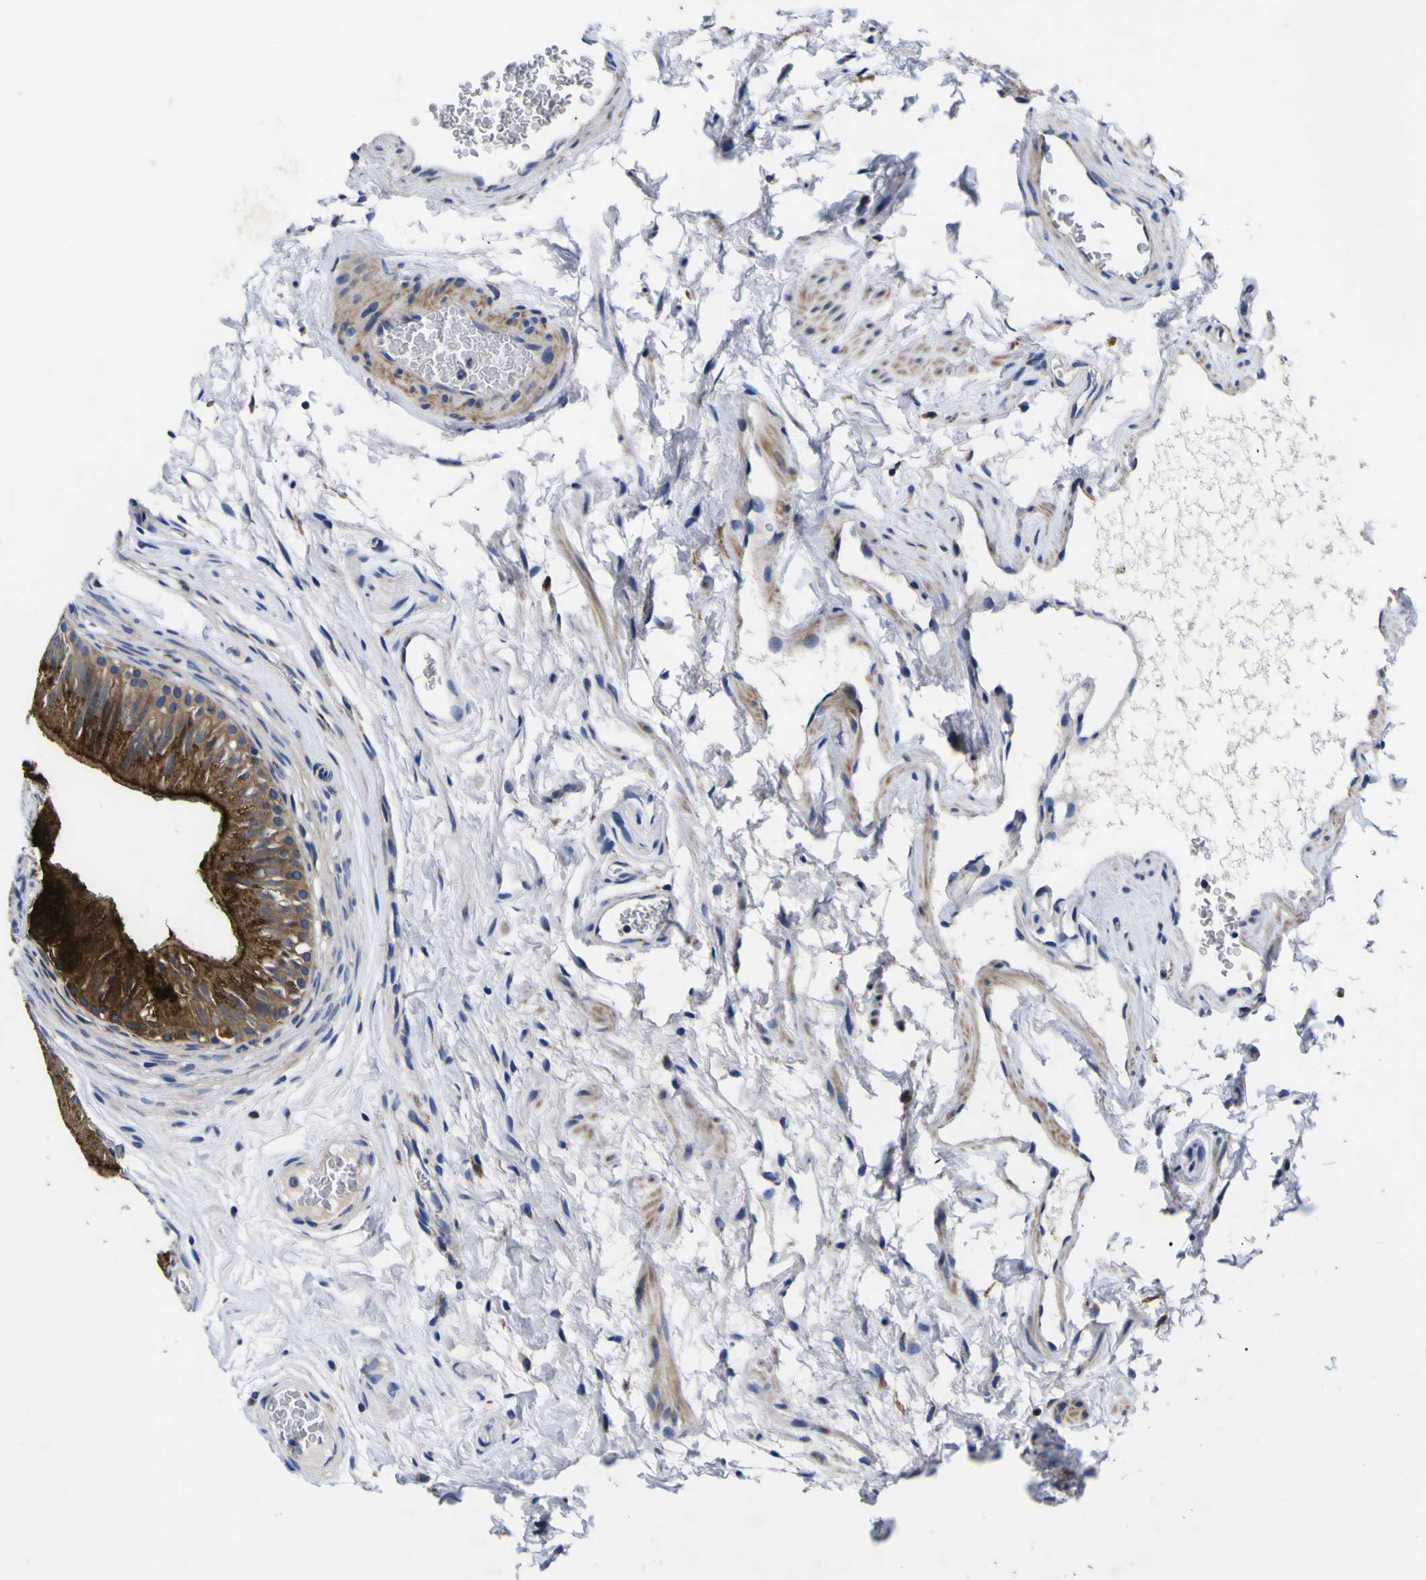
{"staining": {"intensity": "strong", "quantity": ">75%", "location": "cytoplasmic/membranous"}, "tissue": "epididymis", "cell_type": "Glandular cells", "image_type": "normal", "snomed": [{"axis": "morphology", "description": "Normal tissue, NOS"}, {"axis": "topography", "description": "Epididymis"}], "caption": "Protein expression analysis of normal epididymis demonstrates strong cytoplasmic/membranous positivity in approximately >75% of glandular cells.", "gene": "COA1", "patient": {"sex": "male", "age": 36}}